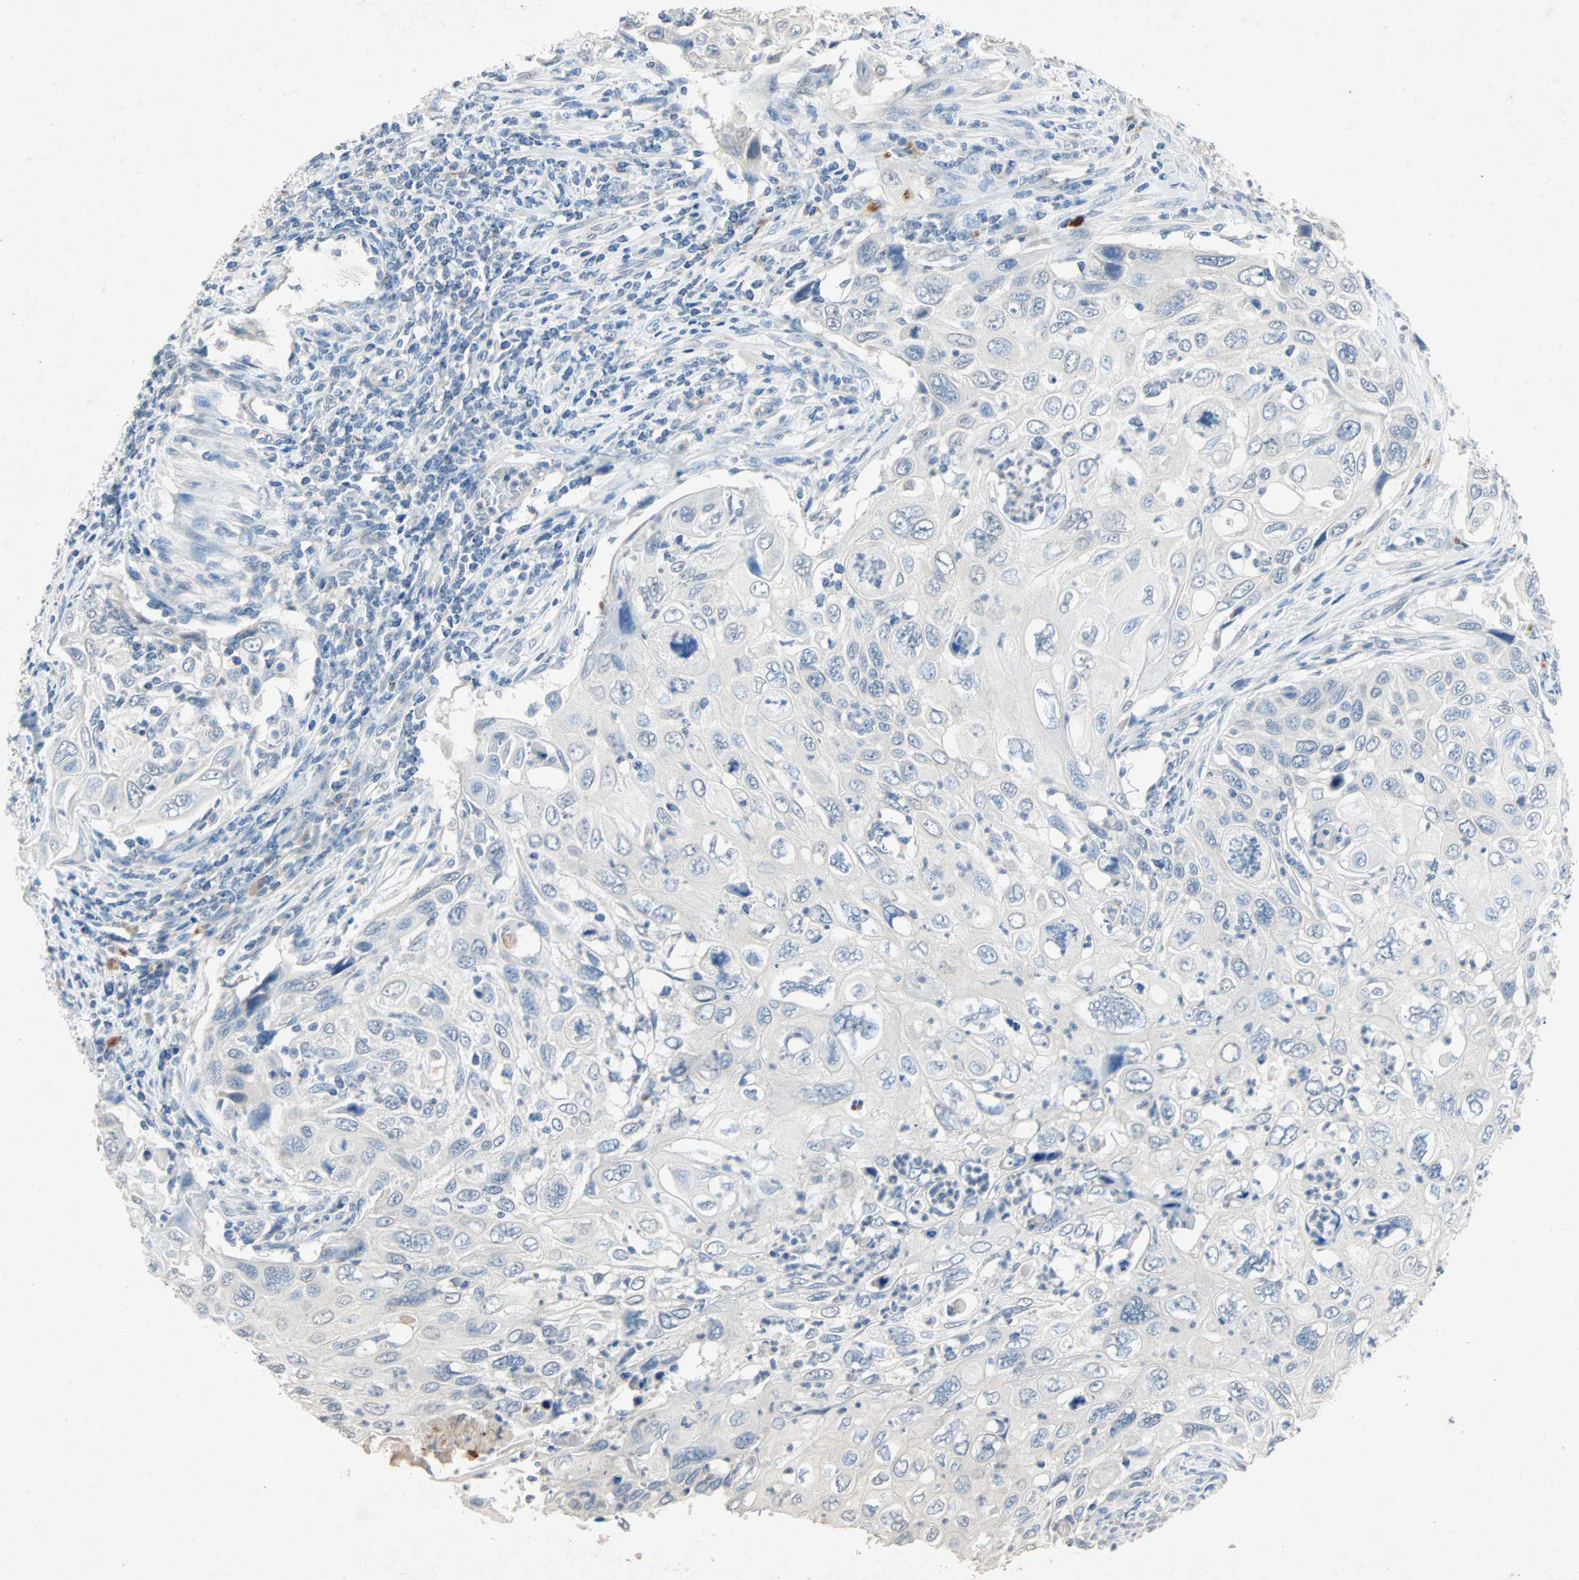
{"staining": {"intensity": "negative", "quantity": "none", "location": "none"}, "tissue": "cervical cancer", "cell_type": "Tumor cells", "image_type": "cancer", "snomed": [{"axis": "morphology", "description": "Squamous cell carcinoma, NOS"}, {"axis": "topography", "description": "Cervix"}], "caption": "IHC image of human squamous cell carcinoma (cervical) stained for a protein (brown), which displays no expression in tumor cells. Nuclei are stained in blue.", "gene": "PCDHB2", "patient": {"sex": "female", "age": 70}}